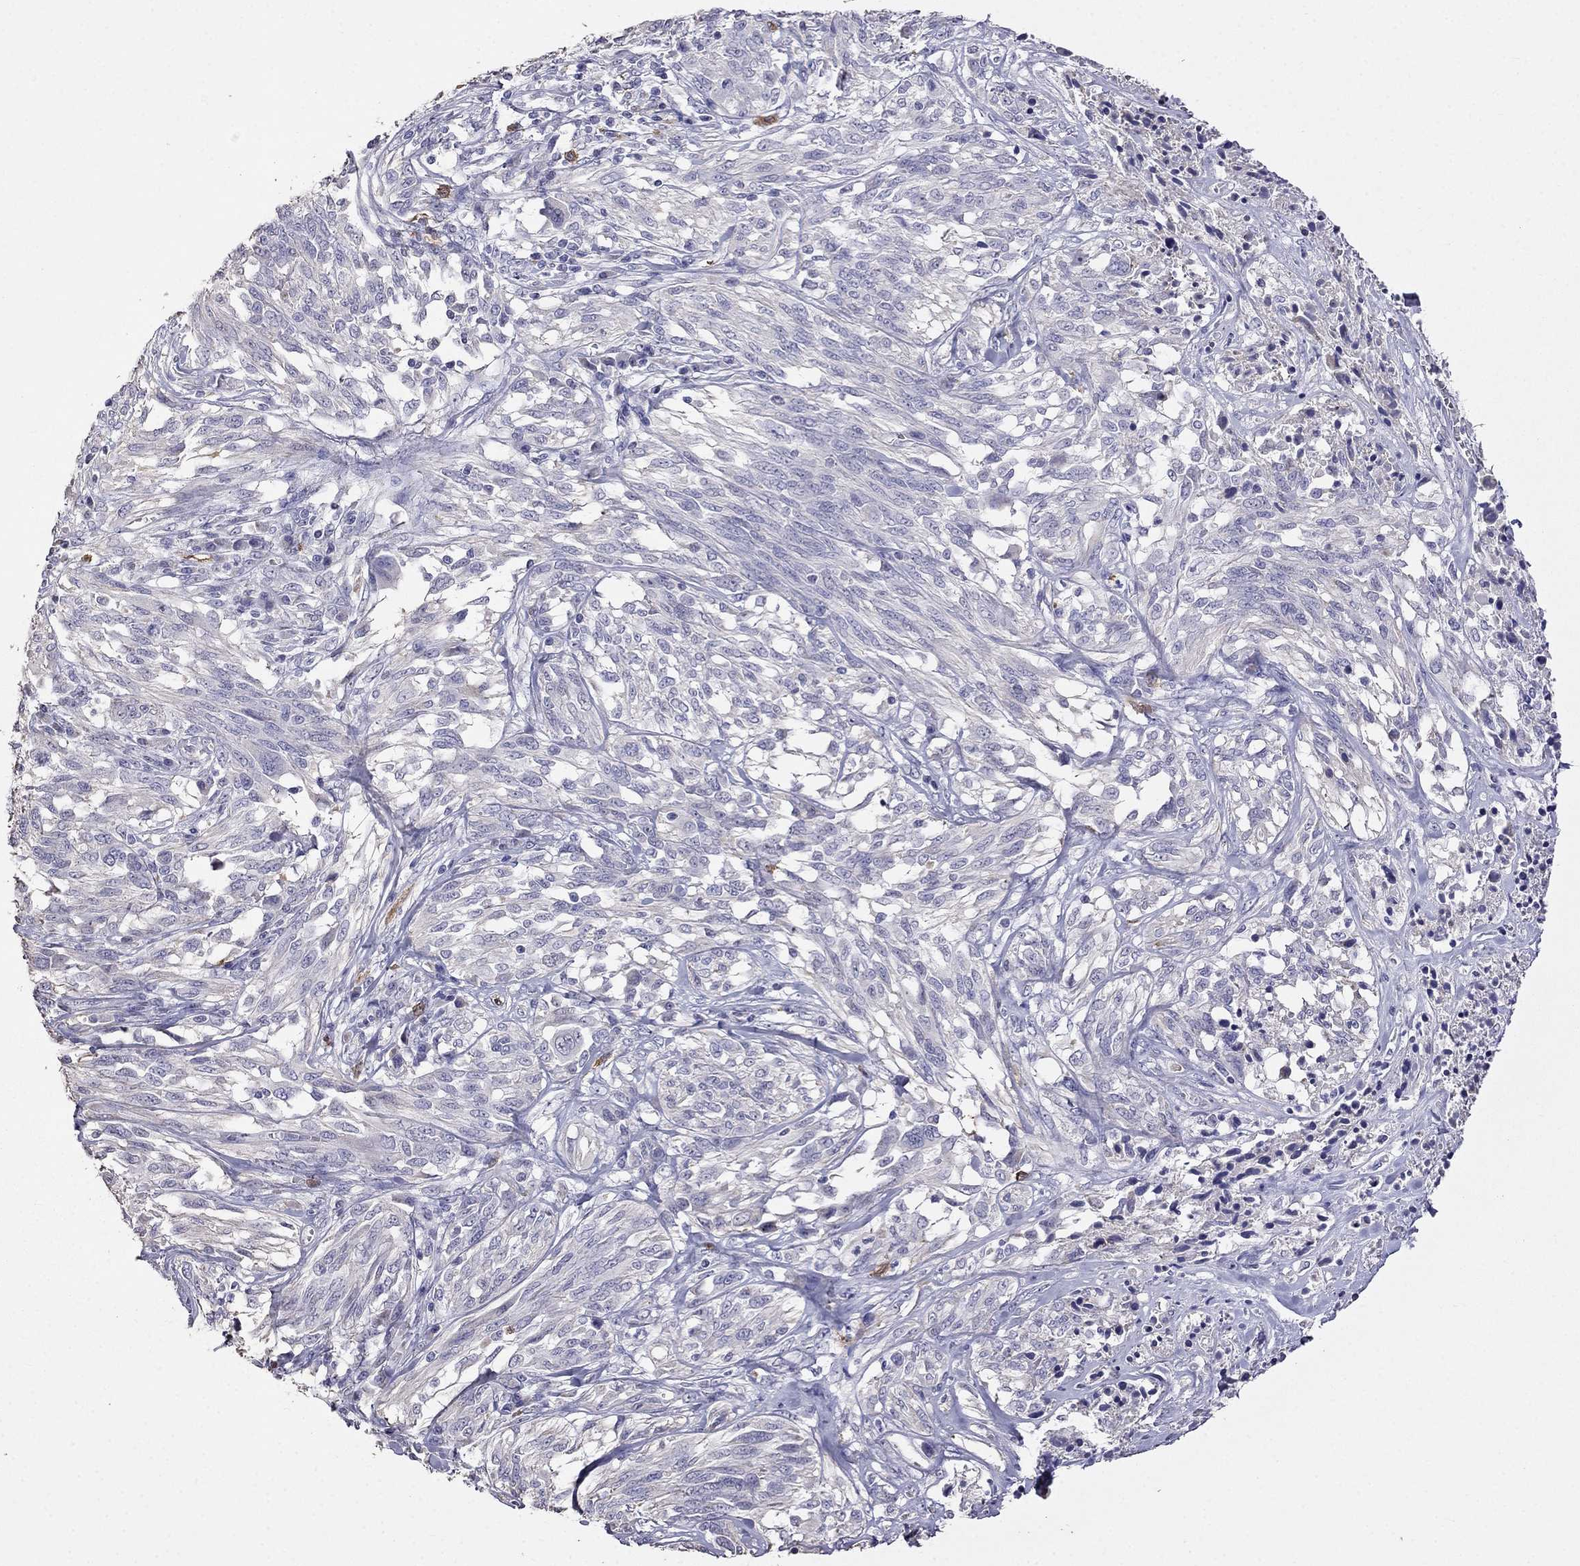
{"staining": {"intensity": "negative", "quantity": "none", "location": "none"}, "tissue": "melanoma", "cell_type": "Tumor cells", "image_type": "cancer", "snomed": [{"axis": "morphology", "description": "Malignant melanoma, NOS"}, {"axis": "topography", "description": "Skin"}], "caption": "Immunohistochemistry (IHC) image of neoplastic tissue: malignant melanoma stained with DAB (3,3'-diaminobenzidine) shows no significant protein staining in tumor cells. (Brightfield microscopy of DAB IHC at high magnification).", "gene": "AK5", "patient": {"sex": "female", "age": 91}}